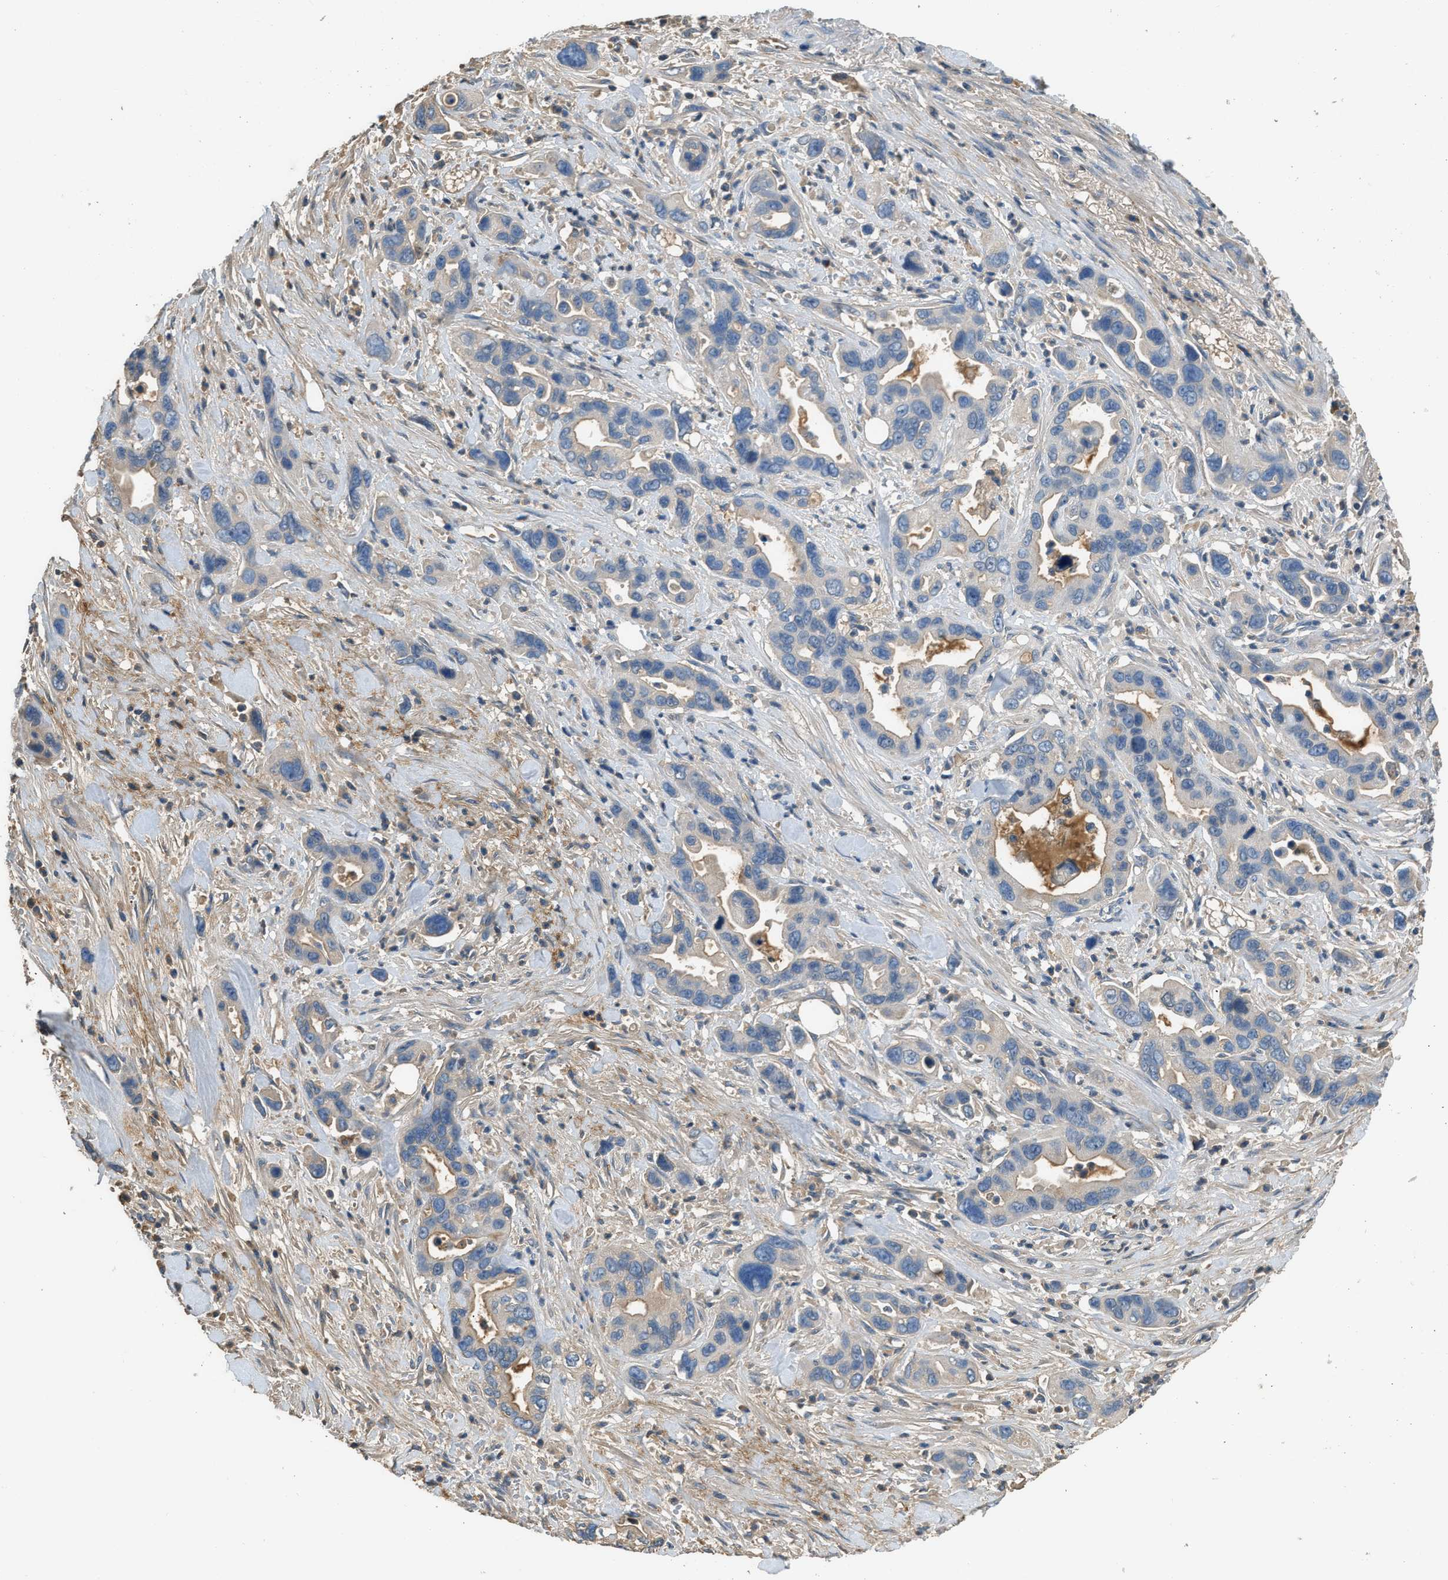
{"staining": {"intensity": "weak", "quantity": "<25%", "location": "cytoplasmic/membranous"}, "tissue": "pancreatic cancer", "cell_type": "Tumor cells", "image_type": "cancer", "snomed": [{"axis": "morphology", "description": "Adenocarcinoma, NOS"}, {"axis": "topography", "description": "Pancreas"}], "caption": "There is no significant staining in tumor cells of pancreatic cancer (adenocarcinoma).", "gene": "STC1", "patient": {"sex": "female", "age": 70}}